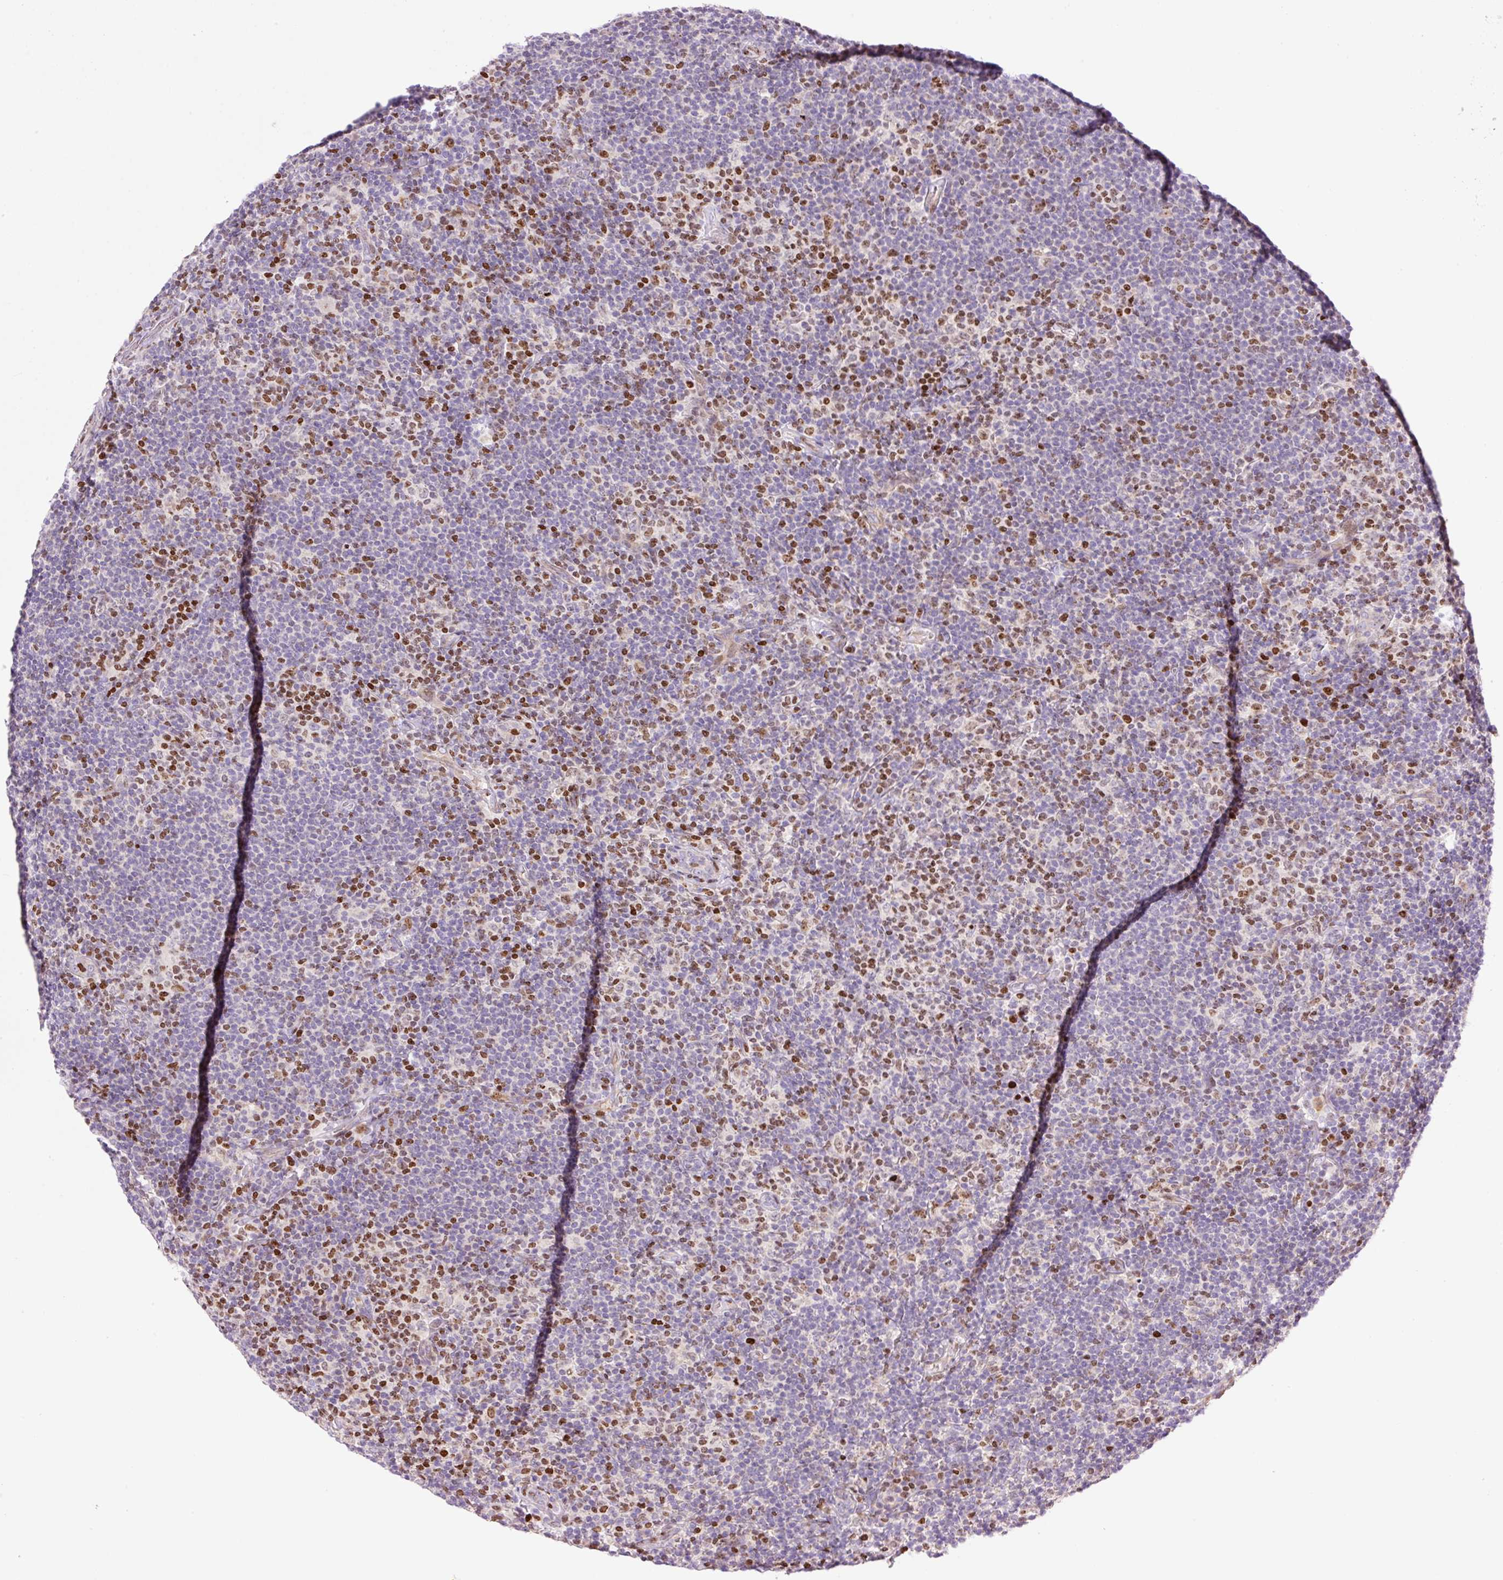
{"staining": {"intensity": "moderate", "quantity": ">75%", "location": "nuclear"}, "tissue": "lymphoma", "cell_type": "Tumor cells", "image_type": "cancer", "snomed": [{"axis": "morphology", "description": "Hodgkin's disease, NOS"}, {"axis": "topography", "description": "Lymph node"}], "caption": "Protein expression analysis of human Hodgkin's disease reveals moderate nuclear expression in approximately >75% of tumor cells.", "gene": "TMEM8B", "patient": {"sex": "female", "age": 57}}